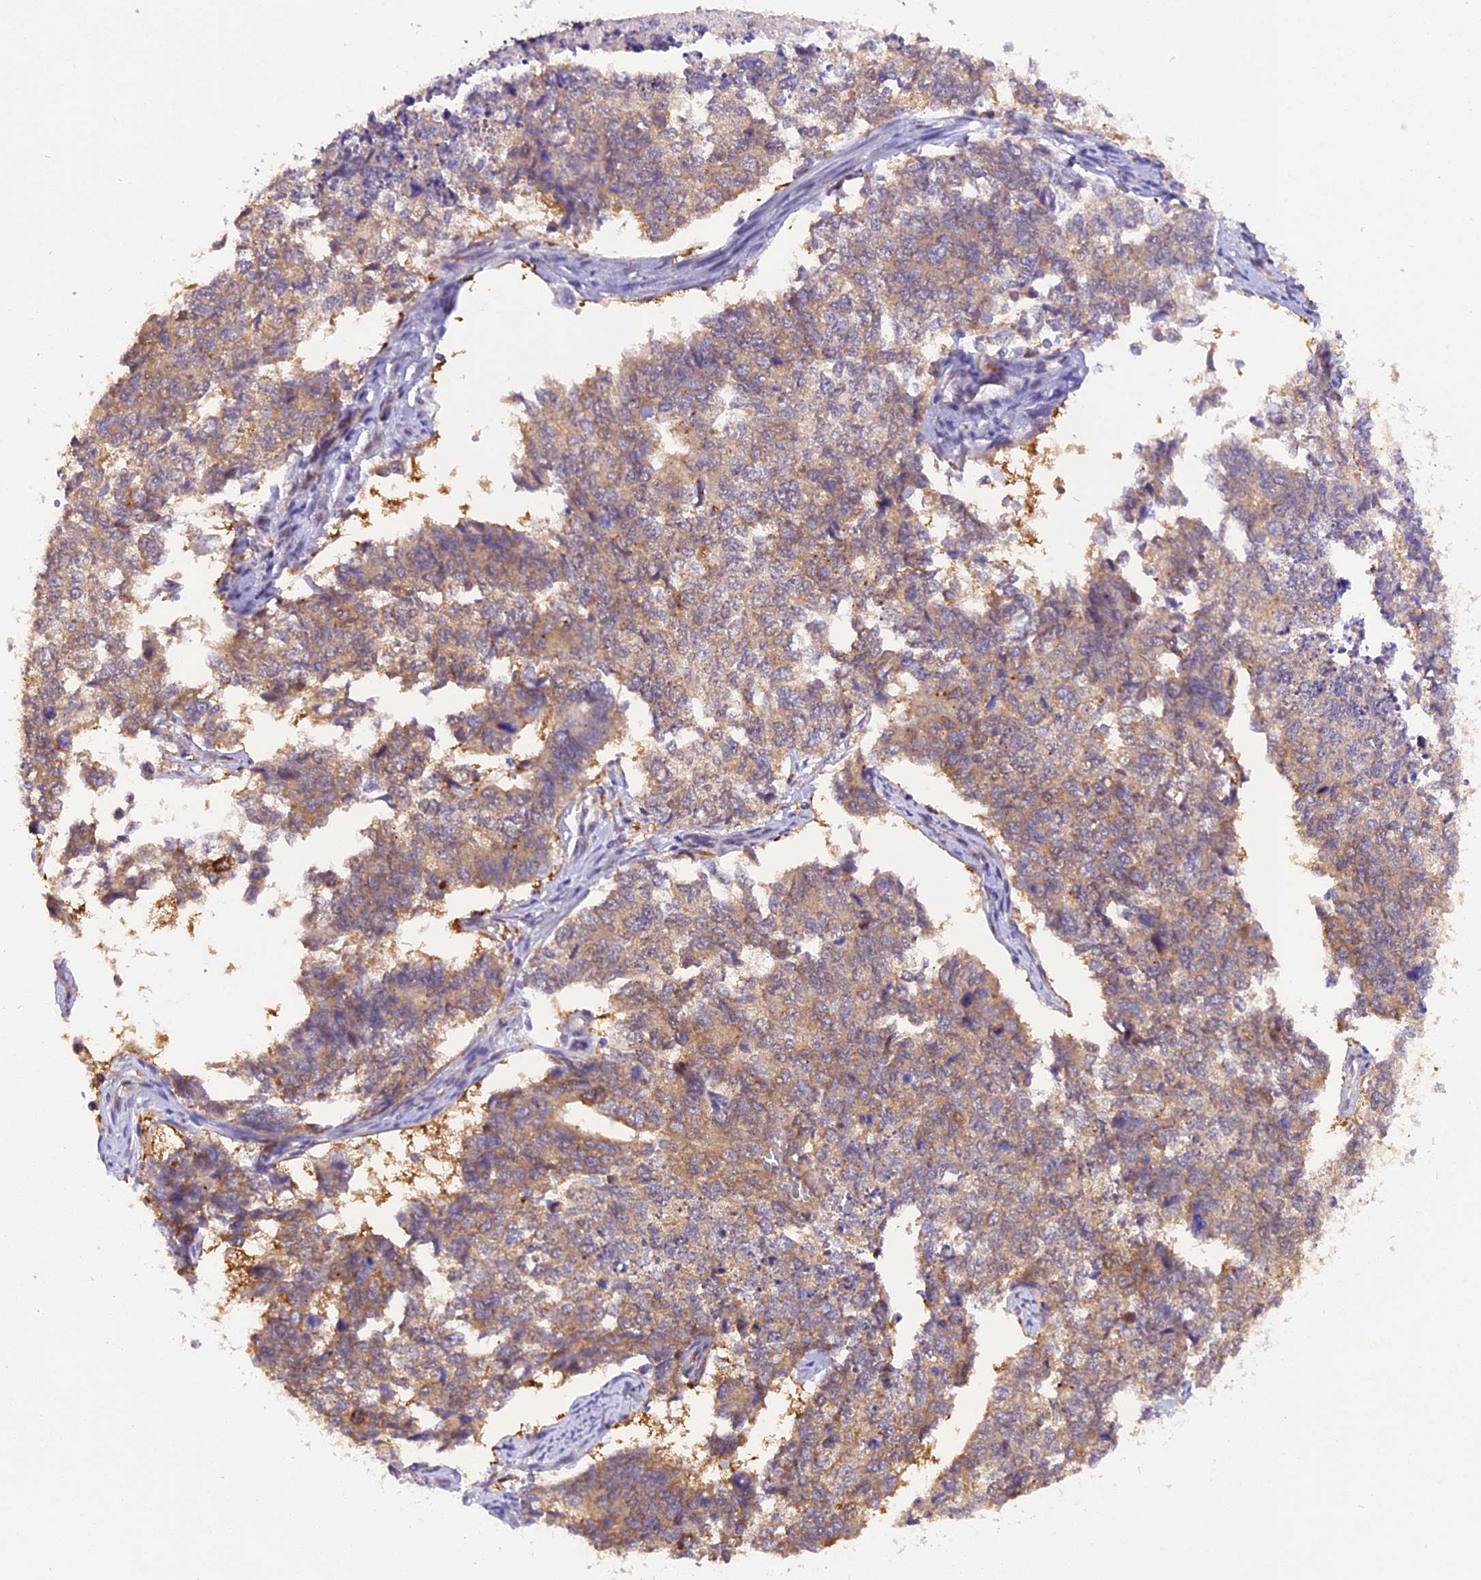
{"staining": {"intensity": "weak", "quantity": ">75%", "location": "cytoplasmic/membranous"}, "tissue": "cervical cancer", "cell_type": "Tumor cells", "image_type": "cancer", "snomed": [{"axis": "morphology", "description": "Squamous cell carcinoma, NOS"}, {"axis": "topography", "description": "Cervix"}], "caption": "Human cervical squamous cell carcinoma stained with a brown dye exhibits weak cytoplasmic/membranous positive staining in approximately >75% of tumor cells.", "gene": "SAMD4A", "patient": {"sex": "female", "age": 63}}